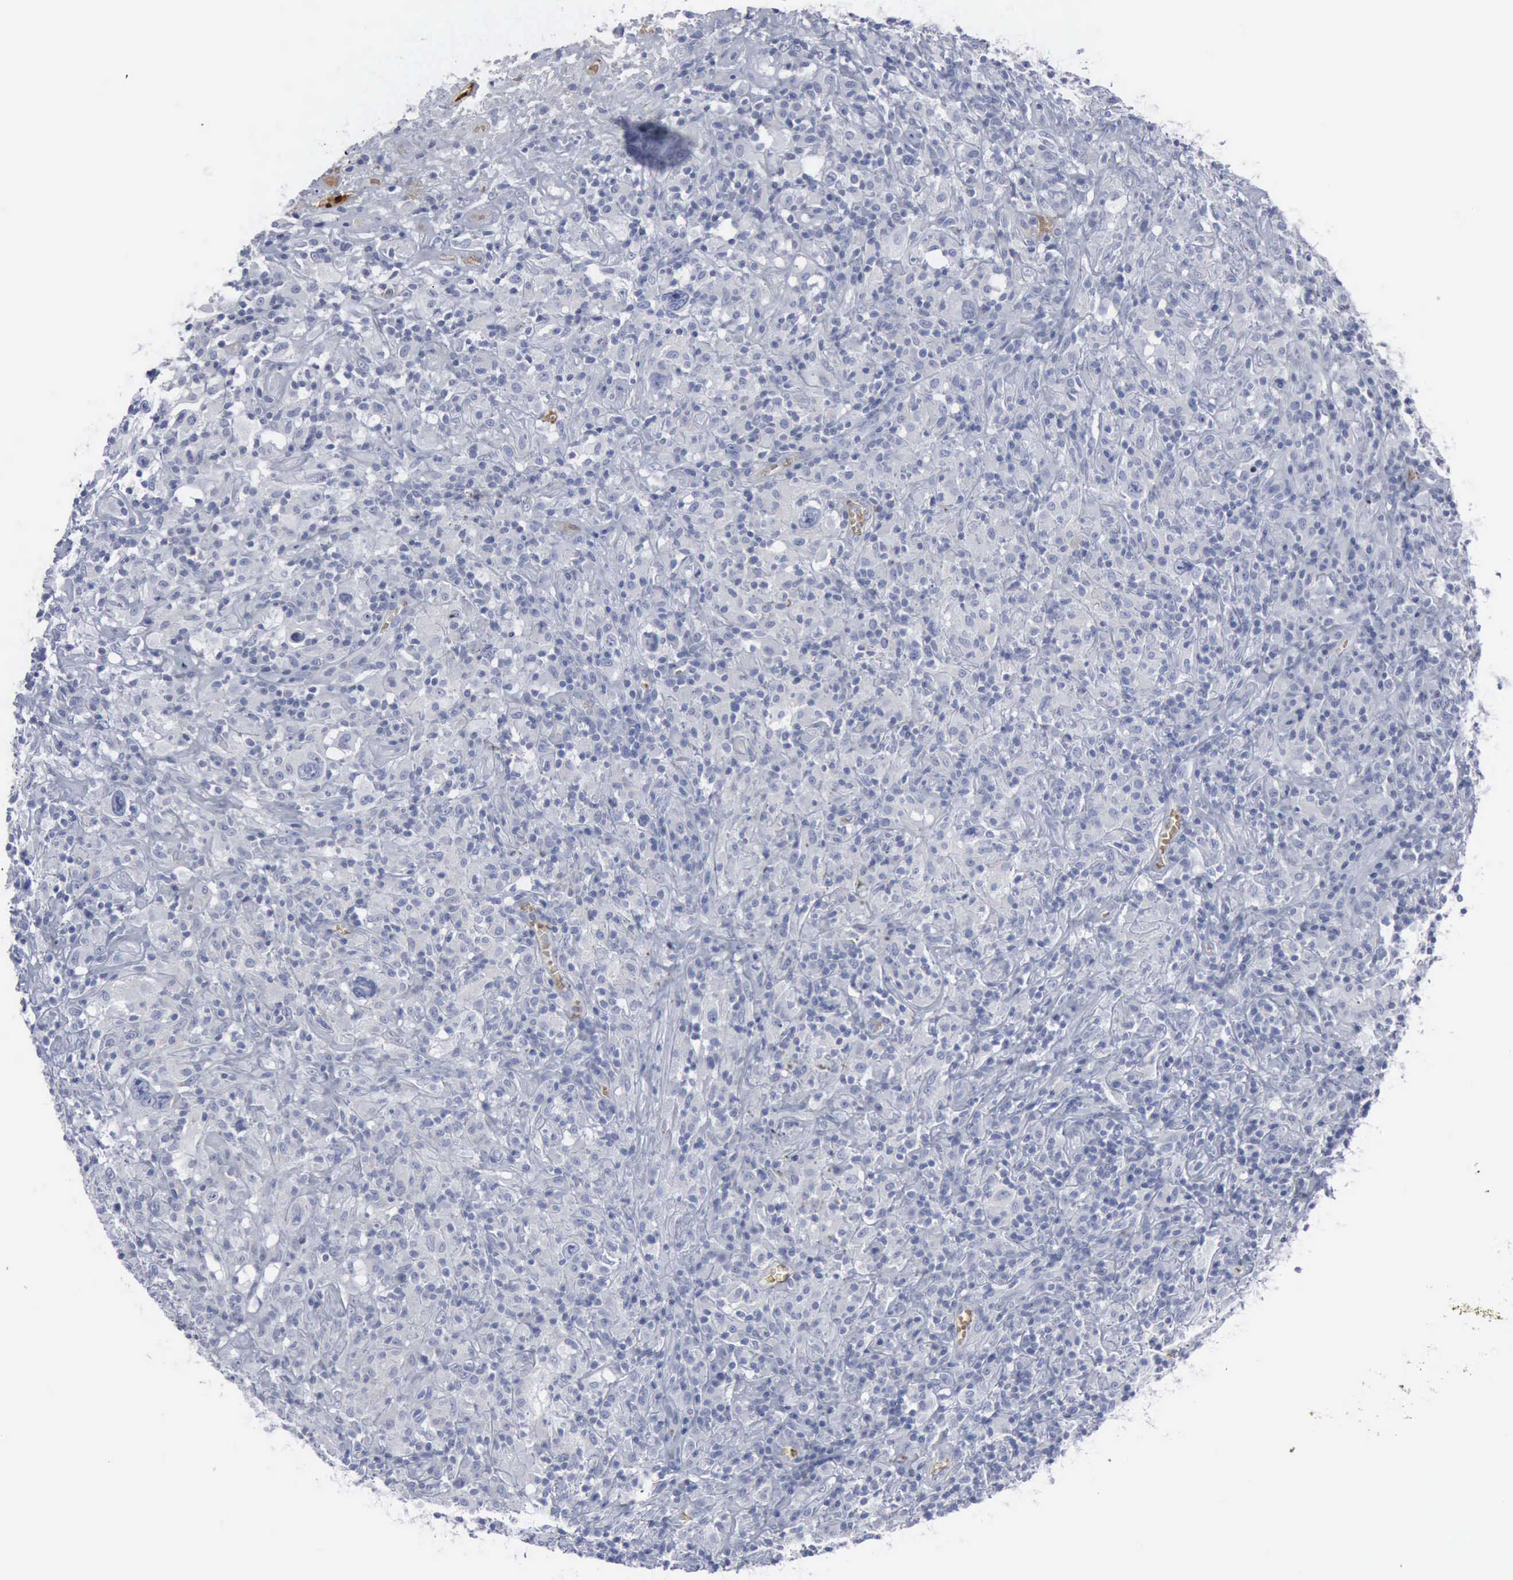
{"staining": {"intensity": "negative", "quantity": "none", "location": "none"}, "tissue": "lymphoma", "cell_type": "Tumor cells", "image_type": "cancer", "snomed": [{"axis": "morphology", "description": "Hodgkin's disease, NOS"}, {"axis": "topography", "description": "Lymph node"}], "caption": "Micrograph shows no significant protein expression in tumor cells of lymphoma.", "gene": "TGFB1", "patient": {"sex": "male", "age": 46}}